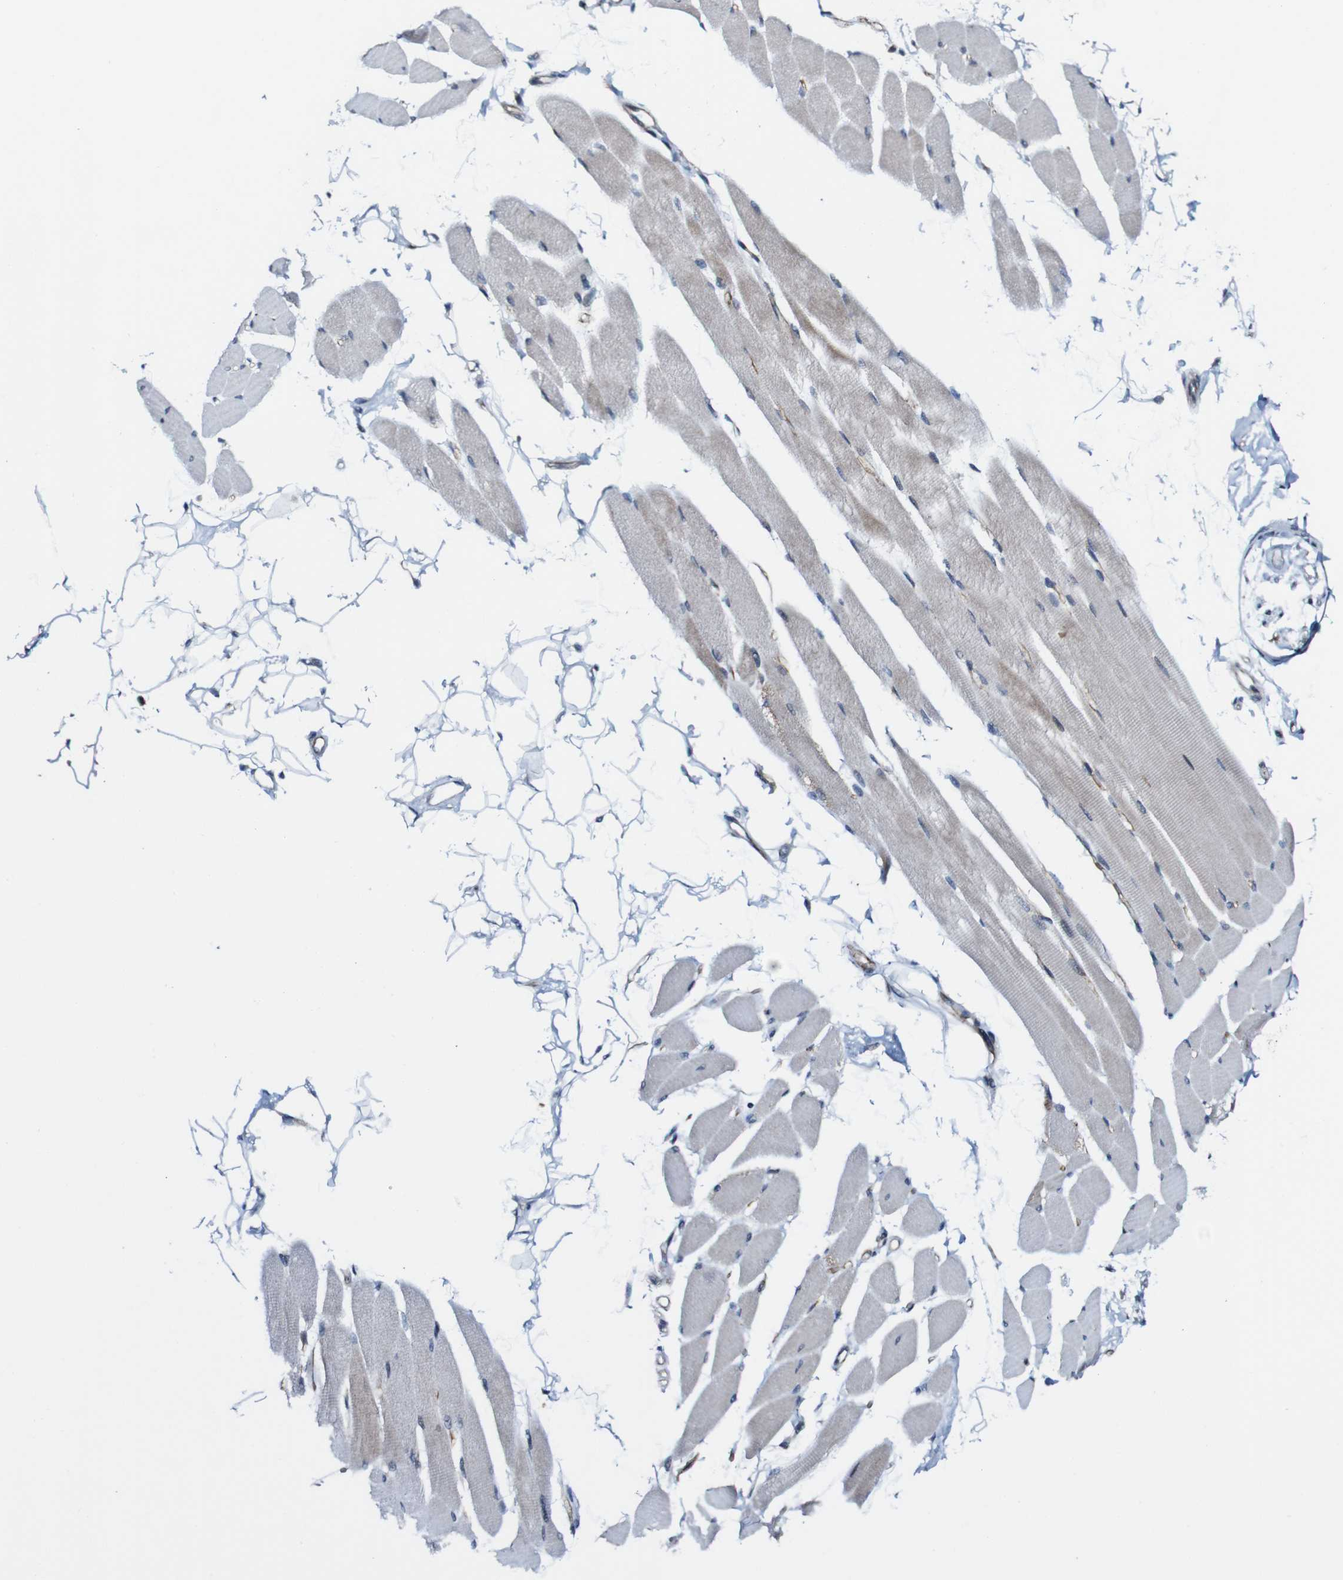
{"staining": {"intensity": "negative", "quantity": "none", "location": "none"}, "tissue": "skeletal muscle", "cell_type": "Myocytes", "image_type": "normal", "snomed": [{"axis": "morphology", "description": "Normal tissue, NOS"}, {"axis": "topography", "description": "Skeletal muscle"}, {"axis": "topography", "description": "Oral tissue"}, {"axis": "topography", "description": "Peripheral nerve tissue"}], "caption": "High power microscopy image of an immunohistochemistry histopathology image of normal skeletal muscle, revealing no significant positivity in myocytes. The staining is performed using DAB (3,3'-diaminobenzidine) brown chromogen with nuclei counter-stained in using hematoxylin.", "gene": "JAK2", "patient": {"sex": "female", "age": 84}}